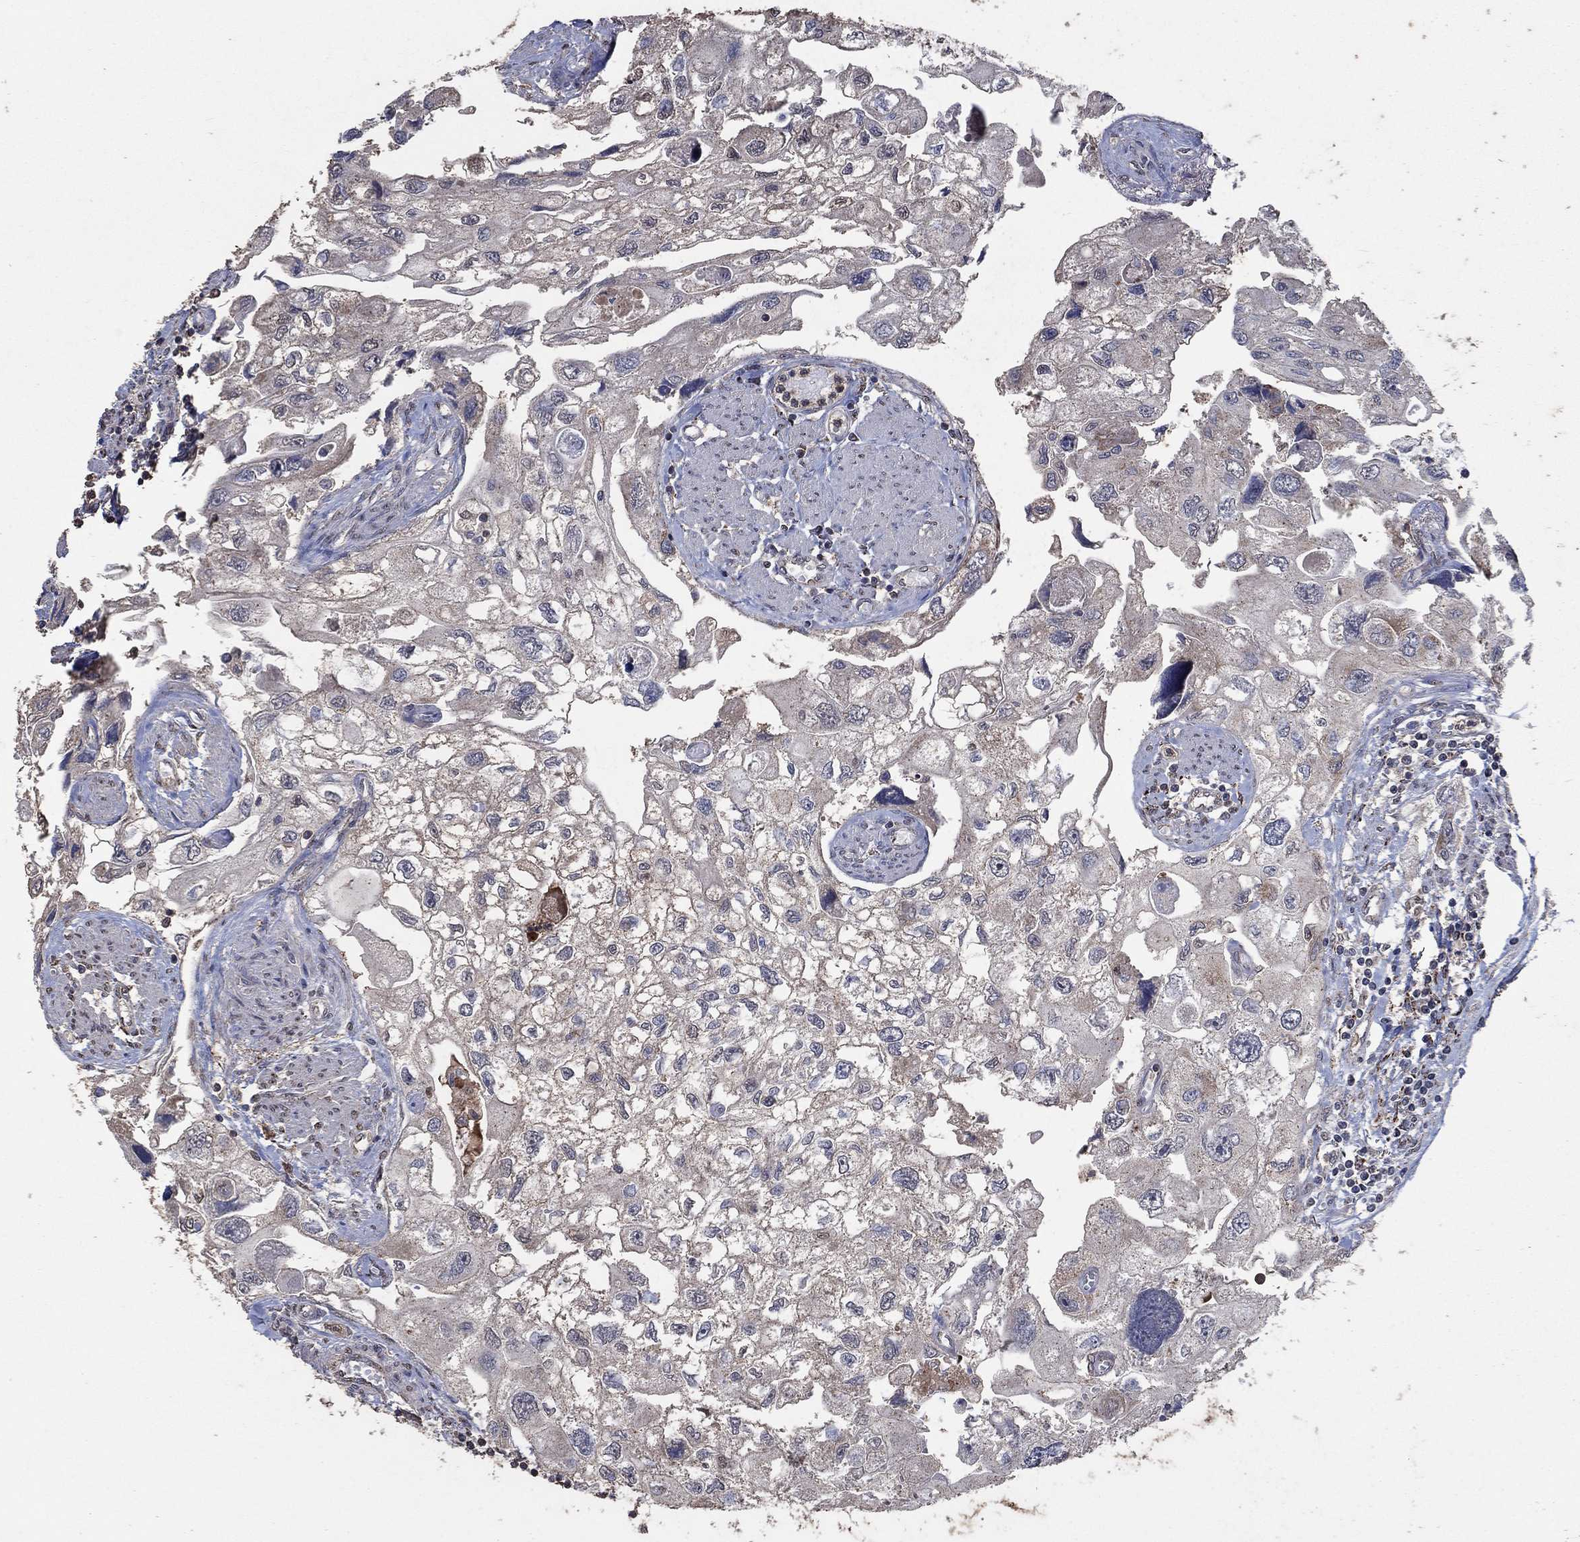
{"staining": {"intensity": "negative", "quantity": "none", "location": "none"}, "tissue": "urothelial cancer", "cell_type": "Tumor cells", "image_type": "cancer", "snomed": [{"axis": "morphology", "description": "Urothelial carcinoma, High grade"}, {"axis": "topography", "description": "Urinary bladder"}], "caption": "IHC micrograph of neoplastic tissue: human urothelial cancer stained with DAB (3,3'-diaminobenzidine) displays no significant protein staining in tumor cells. The staining is performed using DAB (3,3'-diaminobenzidine) brown chromogen with nuclei counter-stained in using hematoxylin.", "gene": "MRPS24", "patient": {"sex": "male", "age": 59}}